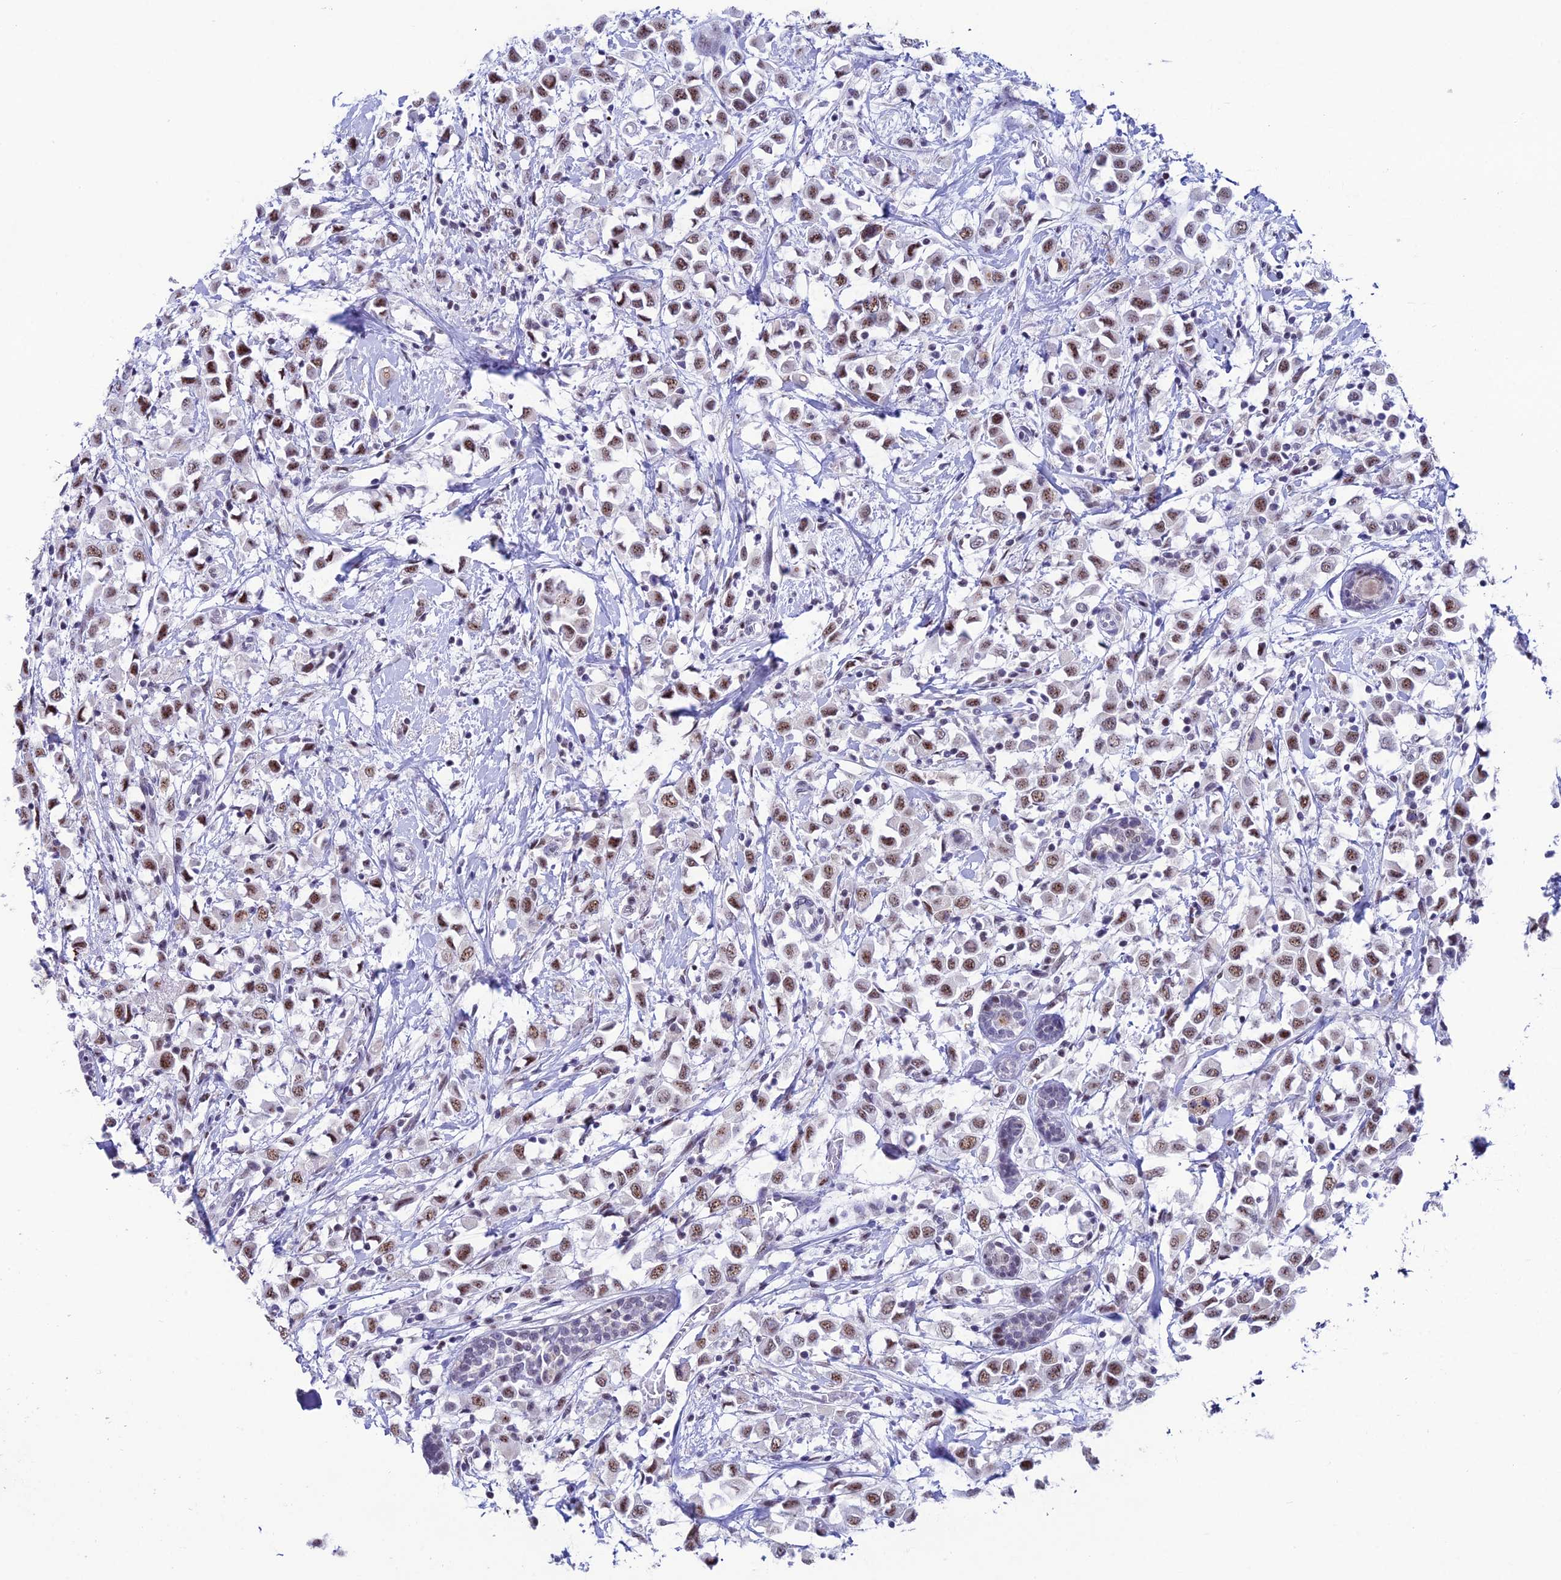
{"staining": {"intensity": "moderate", "quantity": ">75%", "location": "nuclear"}, "tissue": "breast cancer", "cell_type": "Tumor cells", "image_type": "cancer", "snomed": [{"axis": "morphology", "description": "Duct carcinoma"}, {"axis": "topography", "description": "Breast"}], "caption": "A photomicrograph of human invasive ductal carcinoma (breast) stained for a protein shows moderate nuclear brown staining in tumor cells.", "gene": "MFSD2B", "patient": {"sex": "female", "age": 61}}